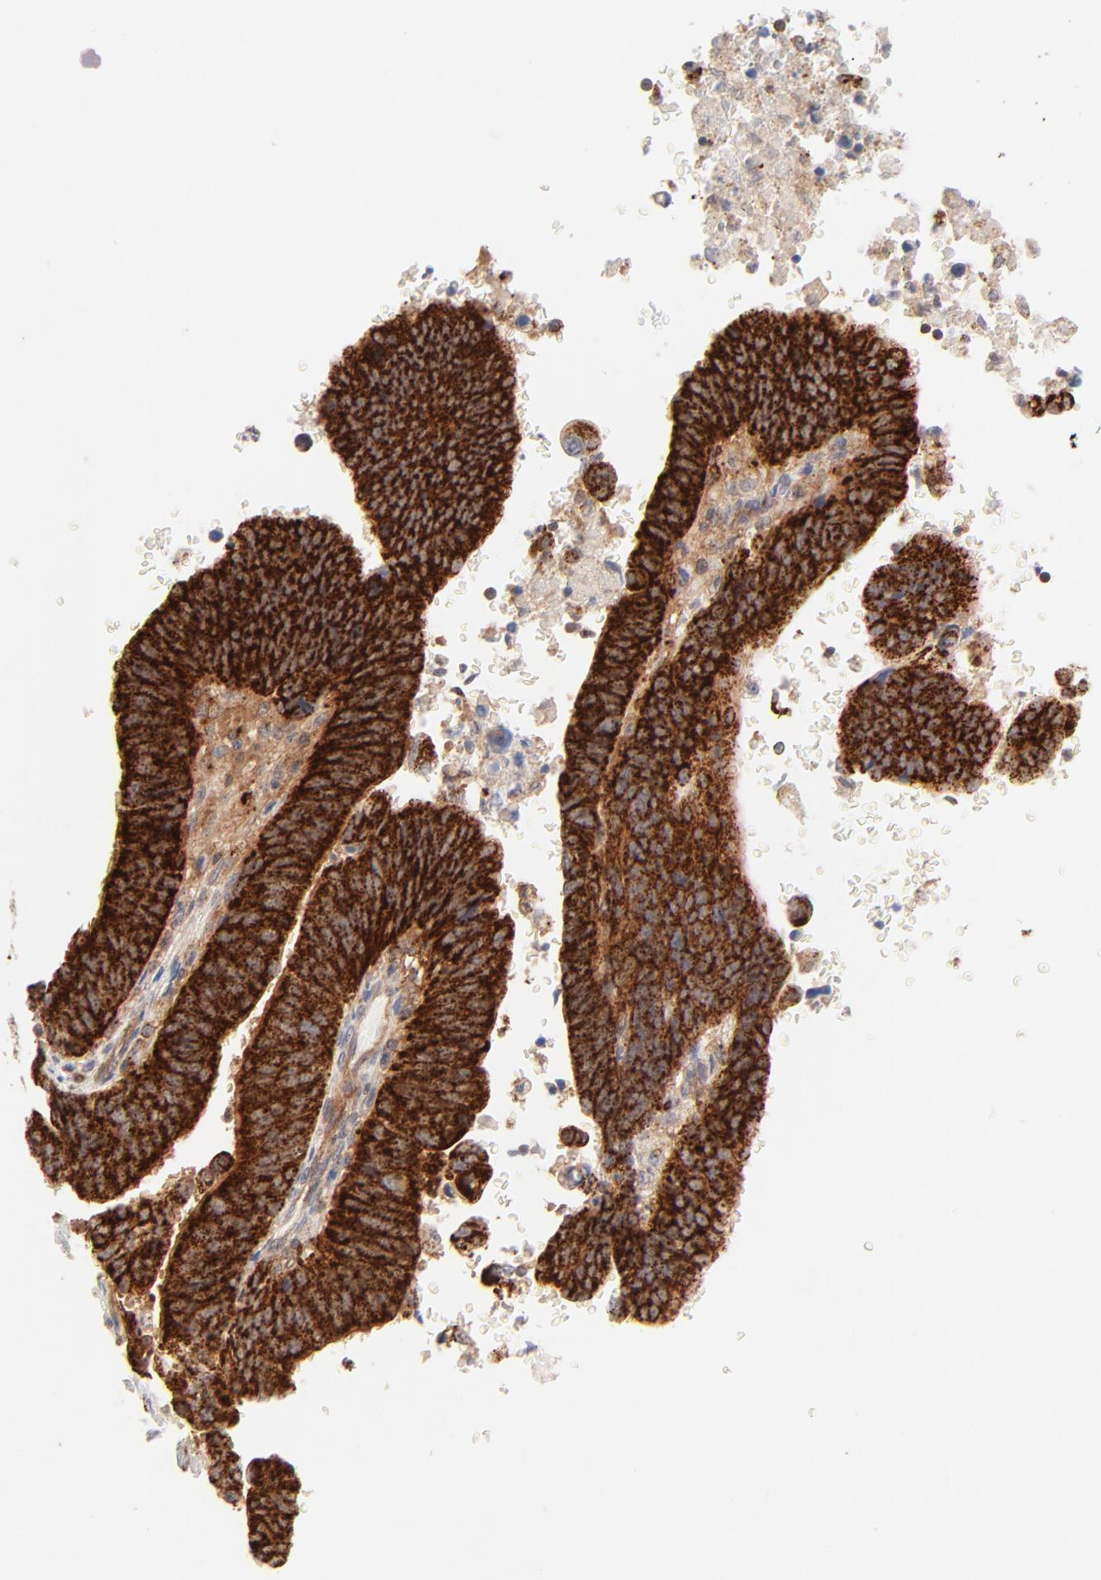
{"staining": {"intensity": "strong", "quantity": ">75%", "location": "cytoplasmic/membranous"}, "tissue": "stomach cancer", "cell_type": "Tumor cells", "image_type": "cancer", "snomed": [{"axis": "morphology", "description": "Adenocarcinoma, NOS"}, {"axis": "topography", "description": "Stomach, upper"}], "caption": "Immunohistochemical staining of stomach cancer exhibits strong cytoplasmic/membranous protein positivity in about >75% of tumor cells.", "gene": "CSPG4", "patient": {"sex": "female", "age": 50}}